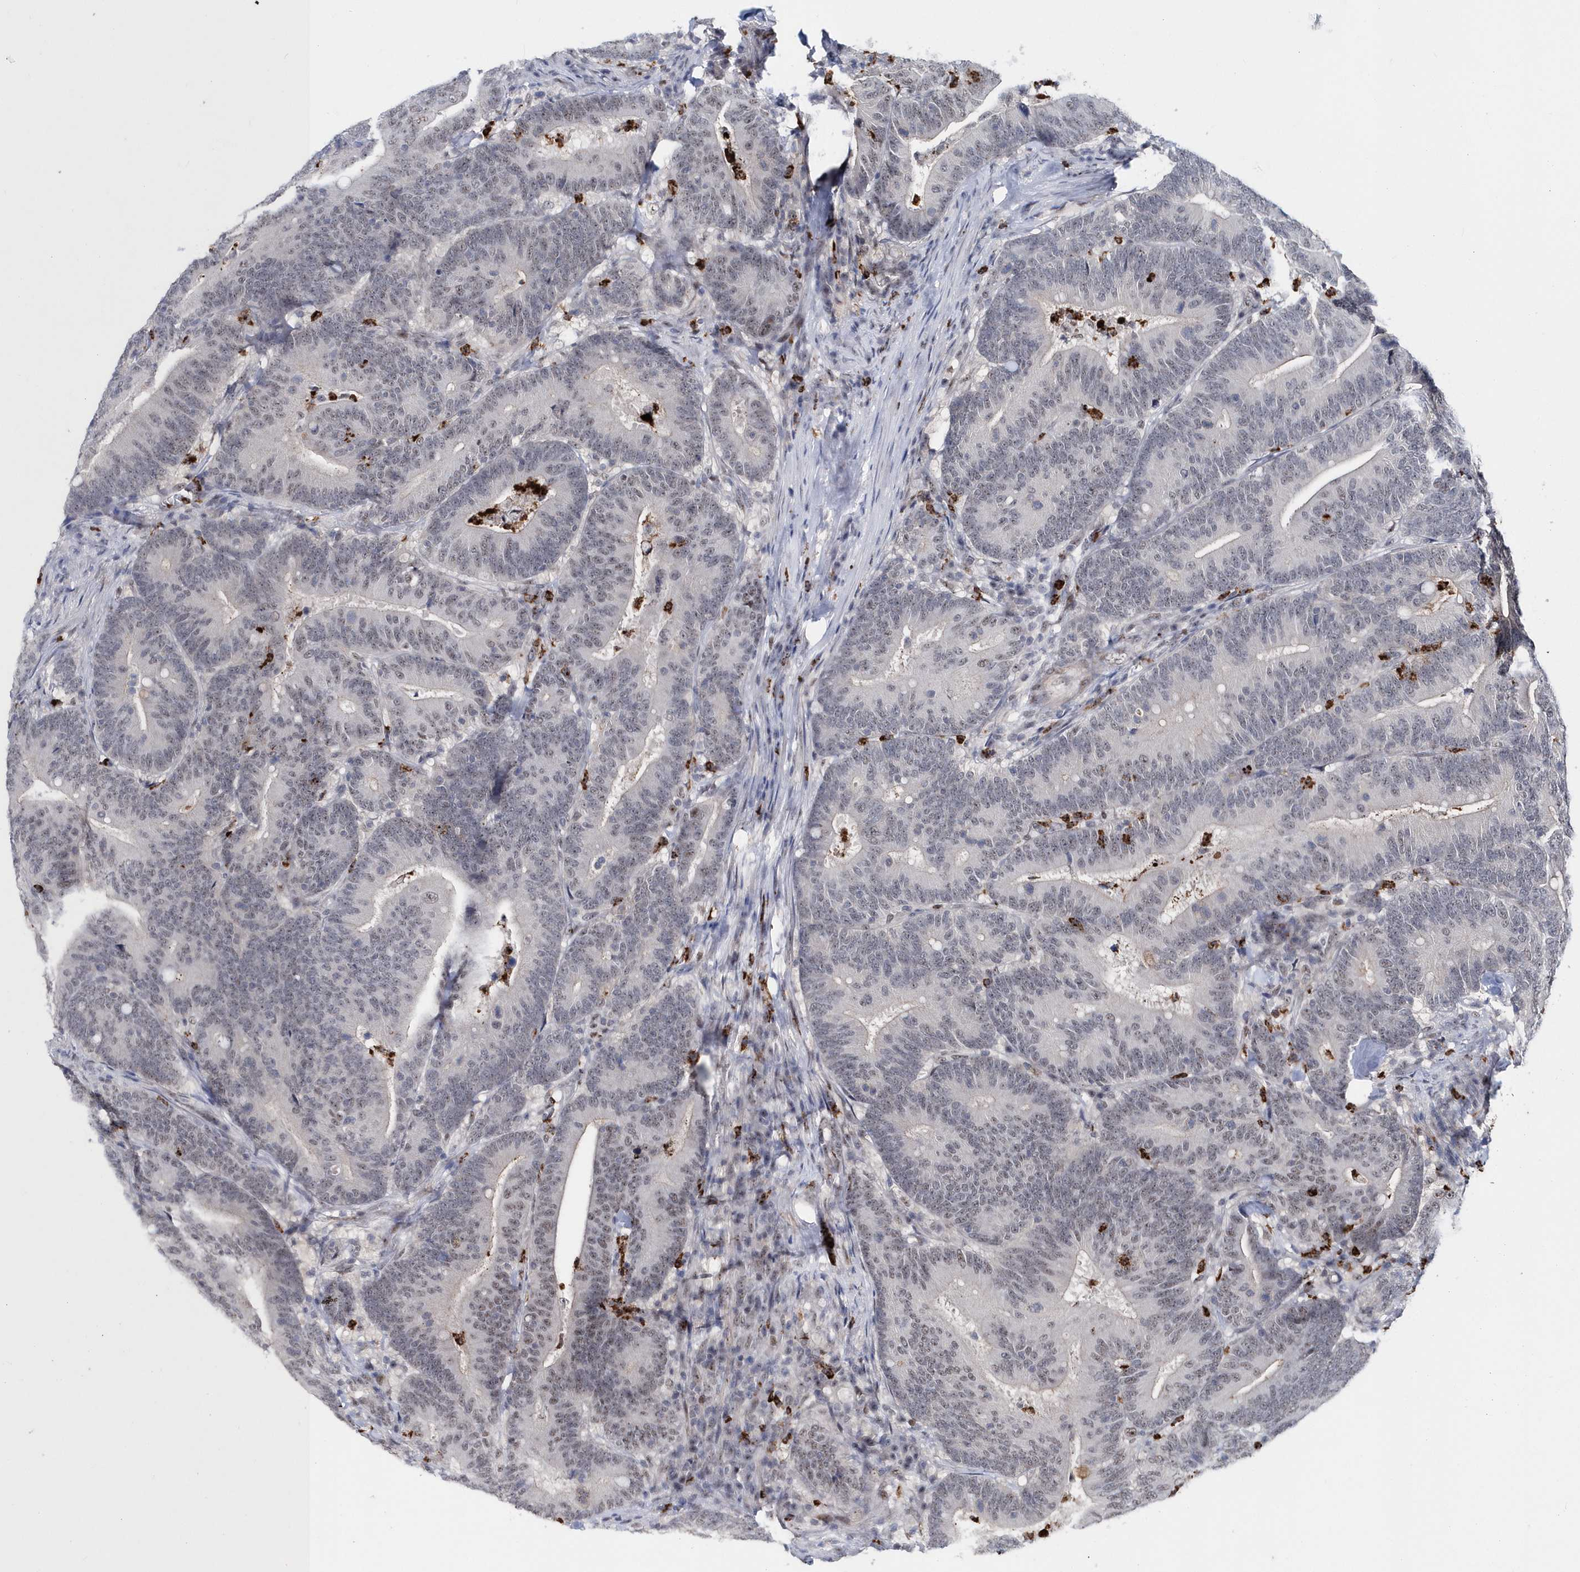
{"staining": {"intensity": "weak", "quantity": "<25%", "location": "nuclear"}, "tissue": "colorectal cancer", "cell_type": "Tumor cells", "image_type": "cancer", "snomed": [{"axis": "morphology", "description": "Adenocarcinoma, NOS"}, {"axis": "topography", "description": "Colon"}], "caption": "DAB (3,3'-diaminobenzidine) immunohistochemical staining of colorectal adenocarcinoma shows no significant staining in tumor cells.", "gene": "ASCL4", "patient": {"sex": "female", "age": 66}}